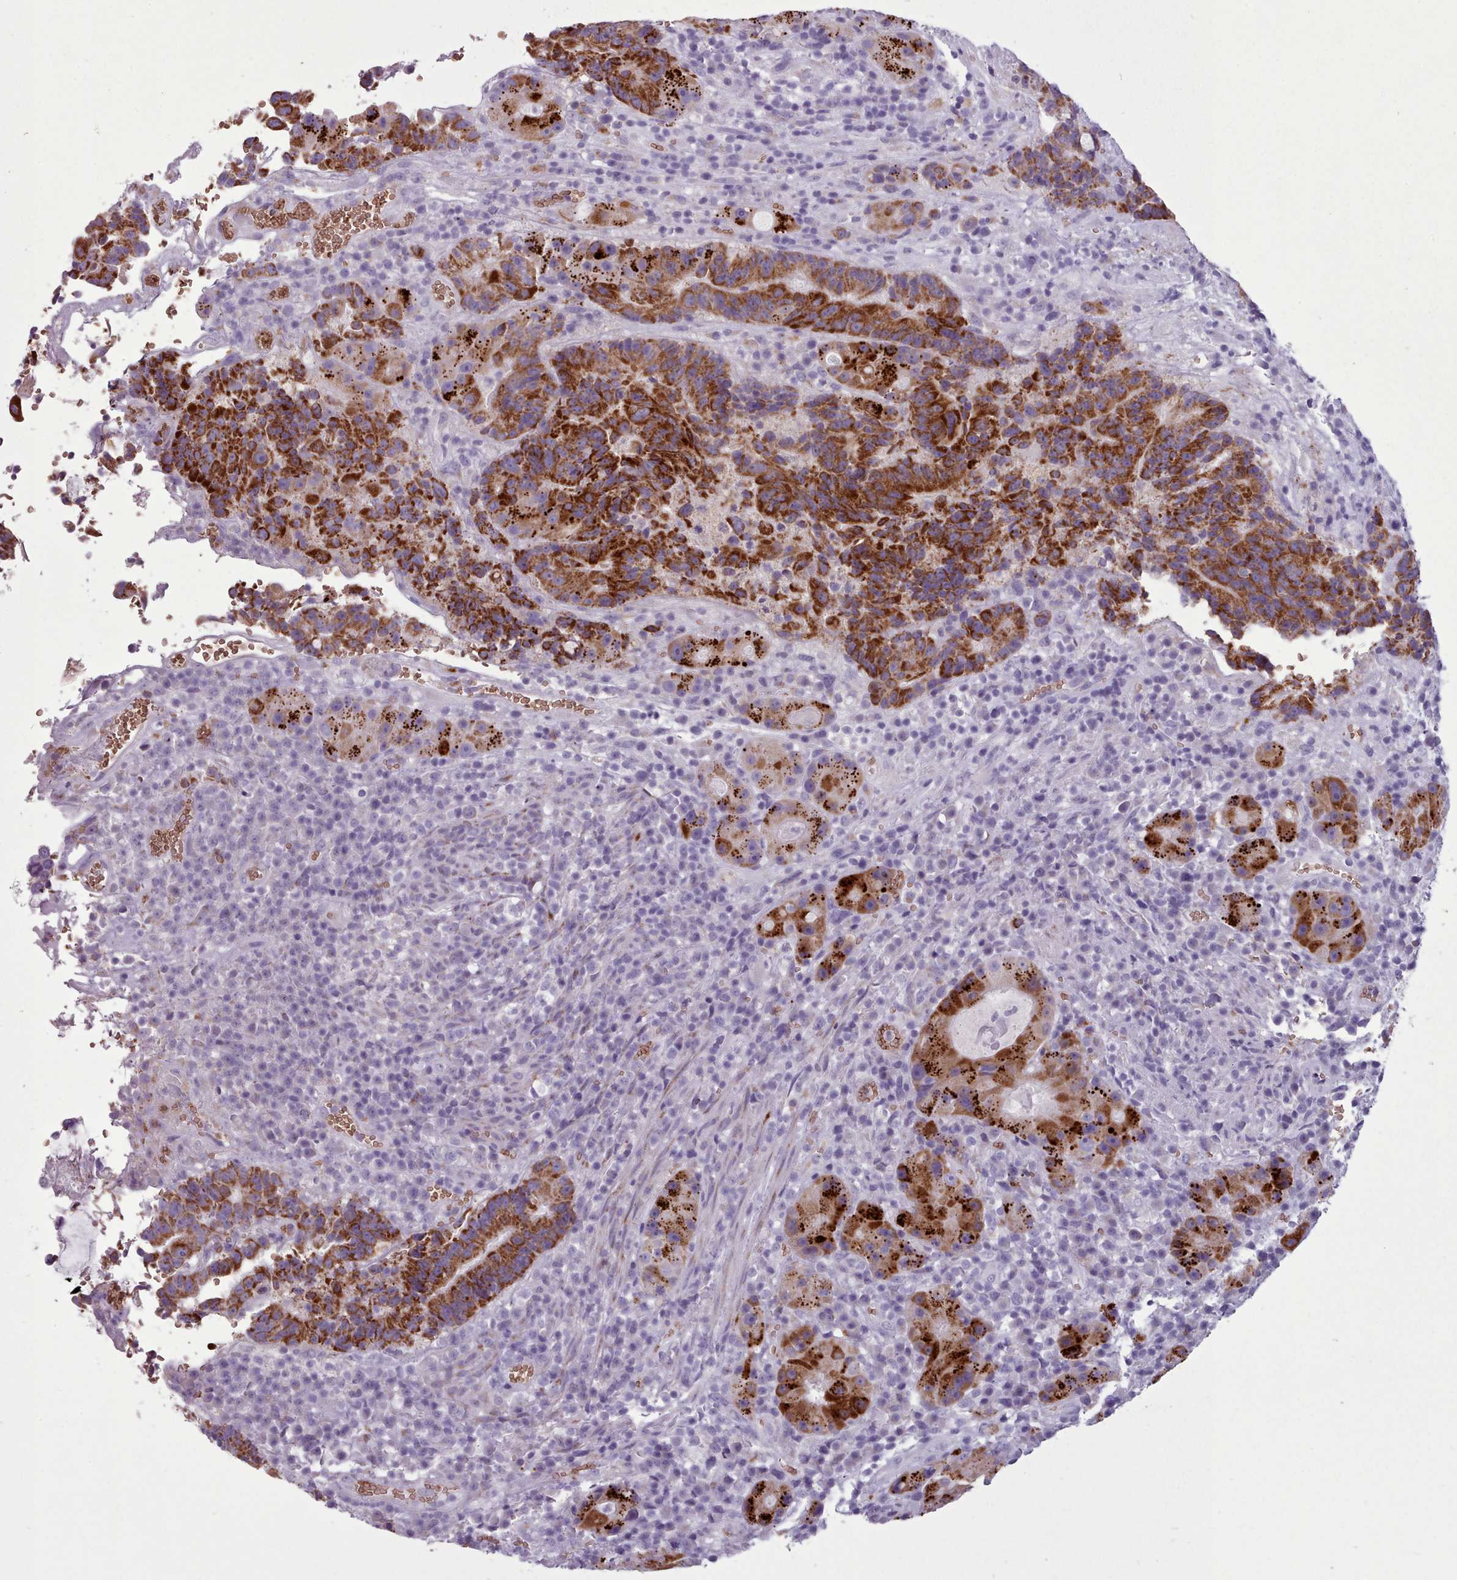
{"staining": {"intensity": "strong", "quantity": ">75%", "location": "cytoplasmic/membranous"}, "tissue": "colorectal cancer", "cell_type": "Tumor cells", "image_type": "cancer", "snomed": [{"axis": "morphology", "description": "Adenocarcinoma, NOS"}, {"axis": "topography", "description": "Rectum"}], "caption": "Immunohistochemical staining of human colorectal adenocarcinoma demonstrates high levels of strong cytoplasmic/membranous protein staining in approximately >75% of tumor cells. Ihc stains the protein of interest in brown and the nuclei are stained blue.", "gene": "AK4", "patient": {"sex": "male", "age": 69}}